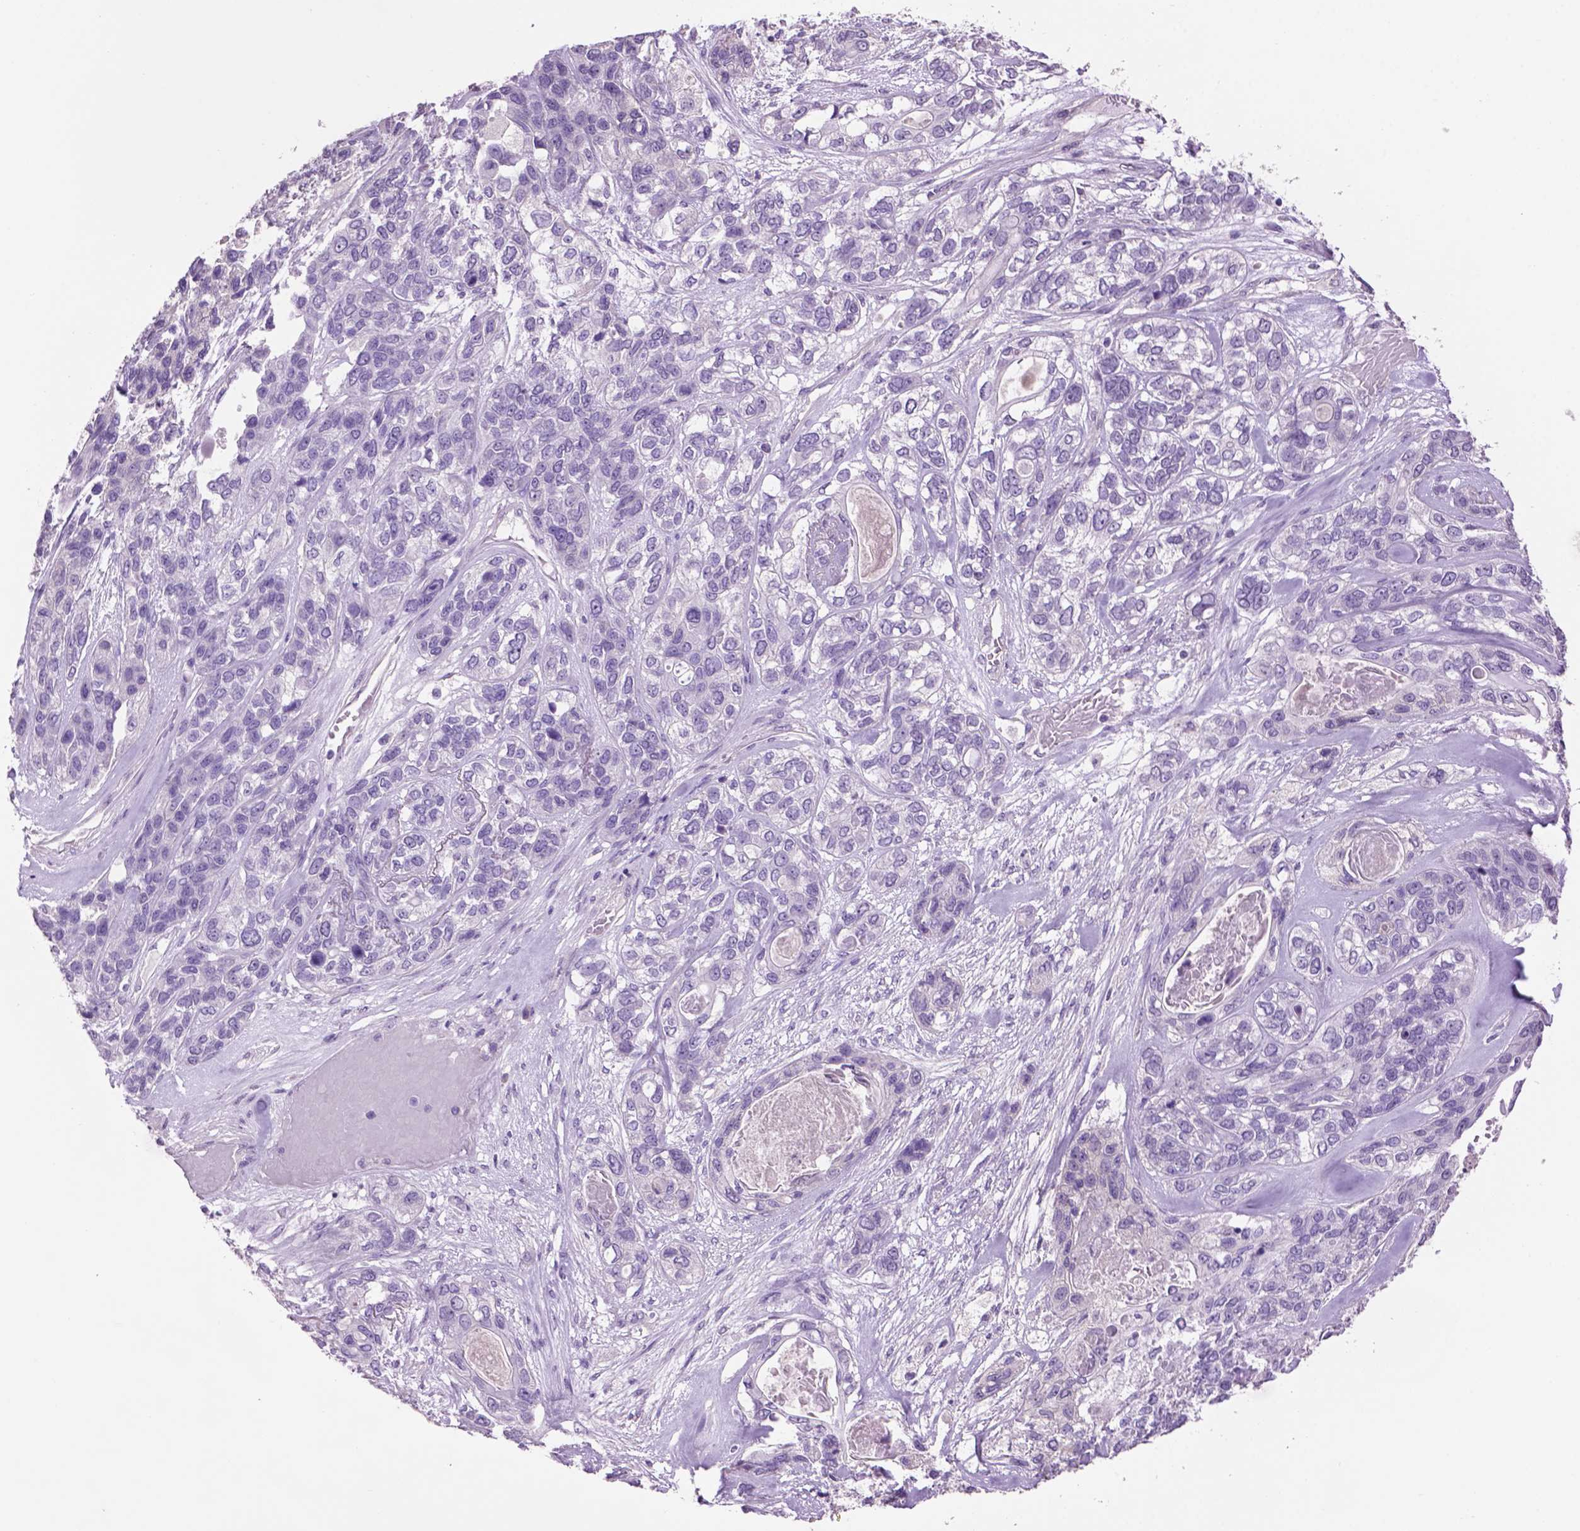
{"staining": {"intensity": "negative", "quantity": "none", "location": "none"}, "tissue": "lung cancer", "cell_type": "Tumor cells", "image_type": "cancer", "snomed": [{"axis": "morphology", "description": "Squamous cell carcinoma, NOS"}, {"axis": "topography", "description": "Lung"}], "caption": "Immunohistochemistry (IHC) micrograph of lung squamous cell carcinoma stained for a protein (brown), which displays no expression in tumor cells.", "gene": "CRYBA4", "patient": {"sex": "female", "age": 70}}